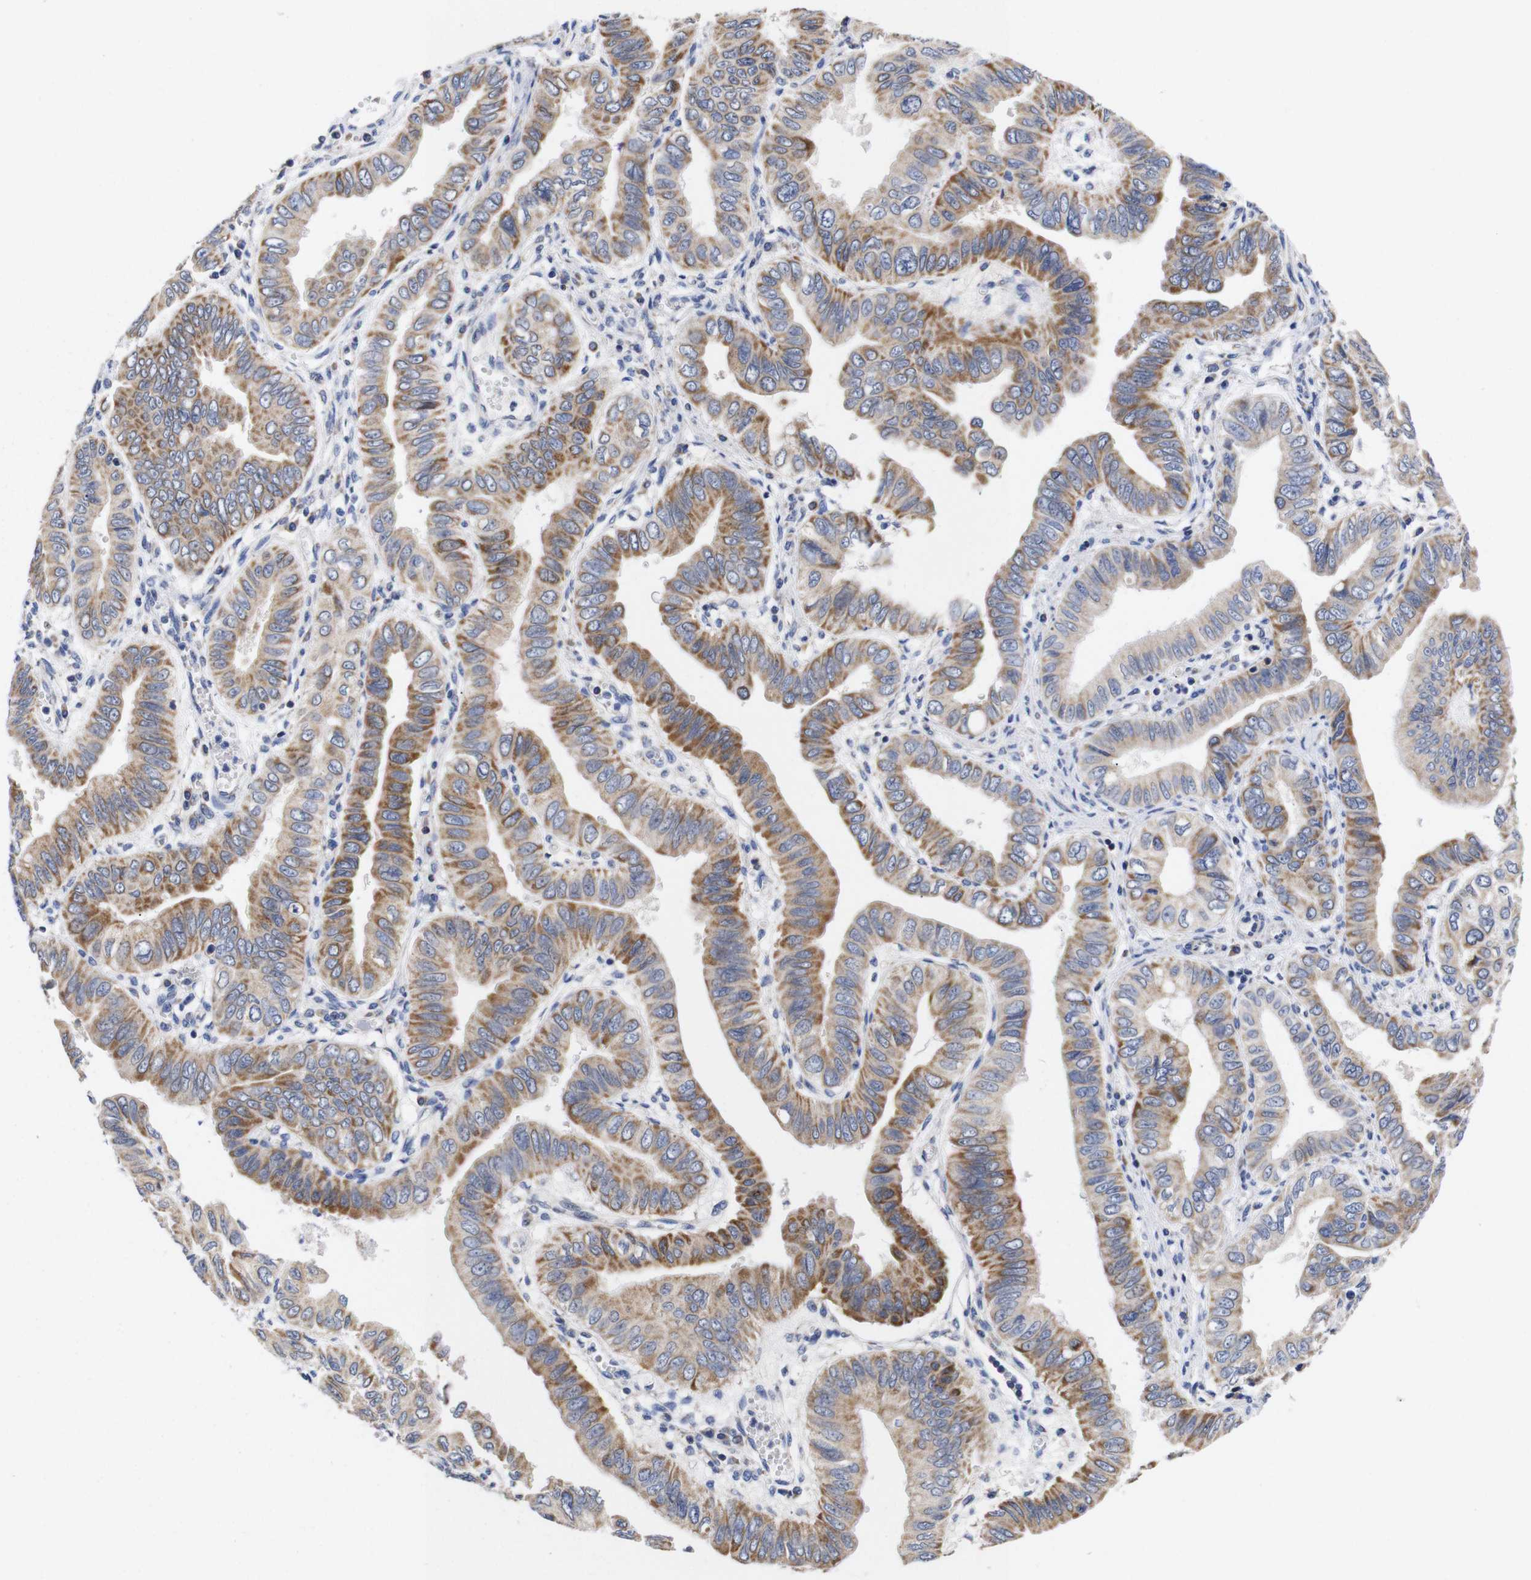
{"staining": {"intensity": "moderate", "quantity": ">75%", "location": "cytoplasmic/membranous"}, "tissue": "pancreatic cancer", "cell_type": "Tumor cells", "image_type": "cancer", "snomed": [{"axis": "morphology", "description": "Normal tissue, NOS"}, {"axis": "topography", "description": "Lymph node"}], "caption": "Pancreatic cancer tissue demonstrates moderate cytoplasmic/membranous positivity in approximately >75% of tumor cells, visualized by immunohistochemistry.", "gene": "OPN3", "patient": {"sex": "male", "age": 50}}